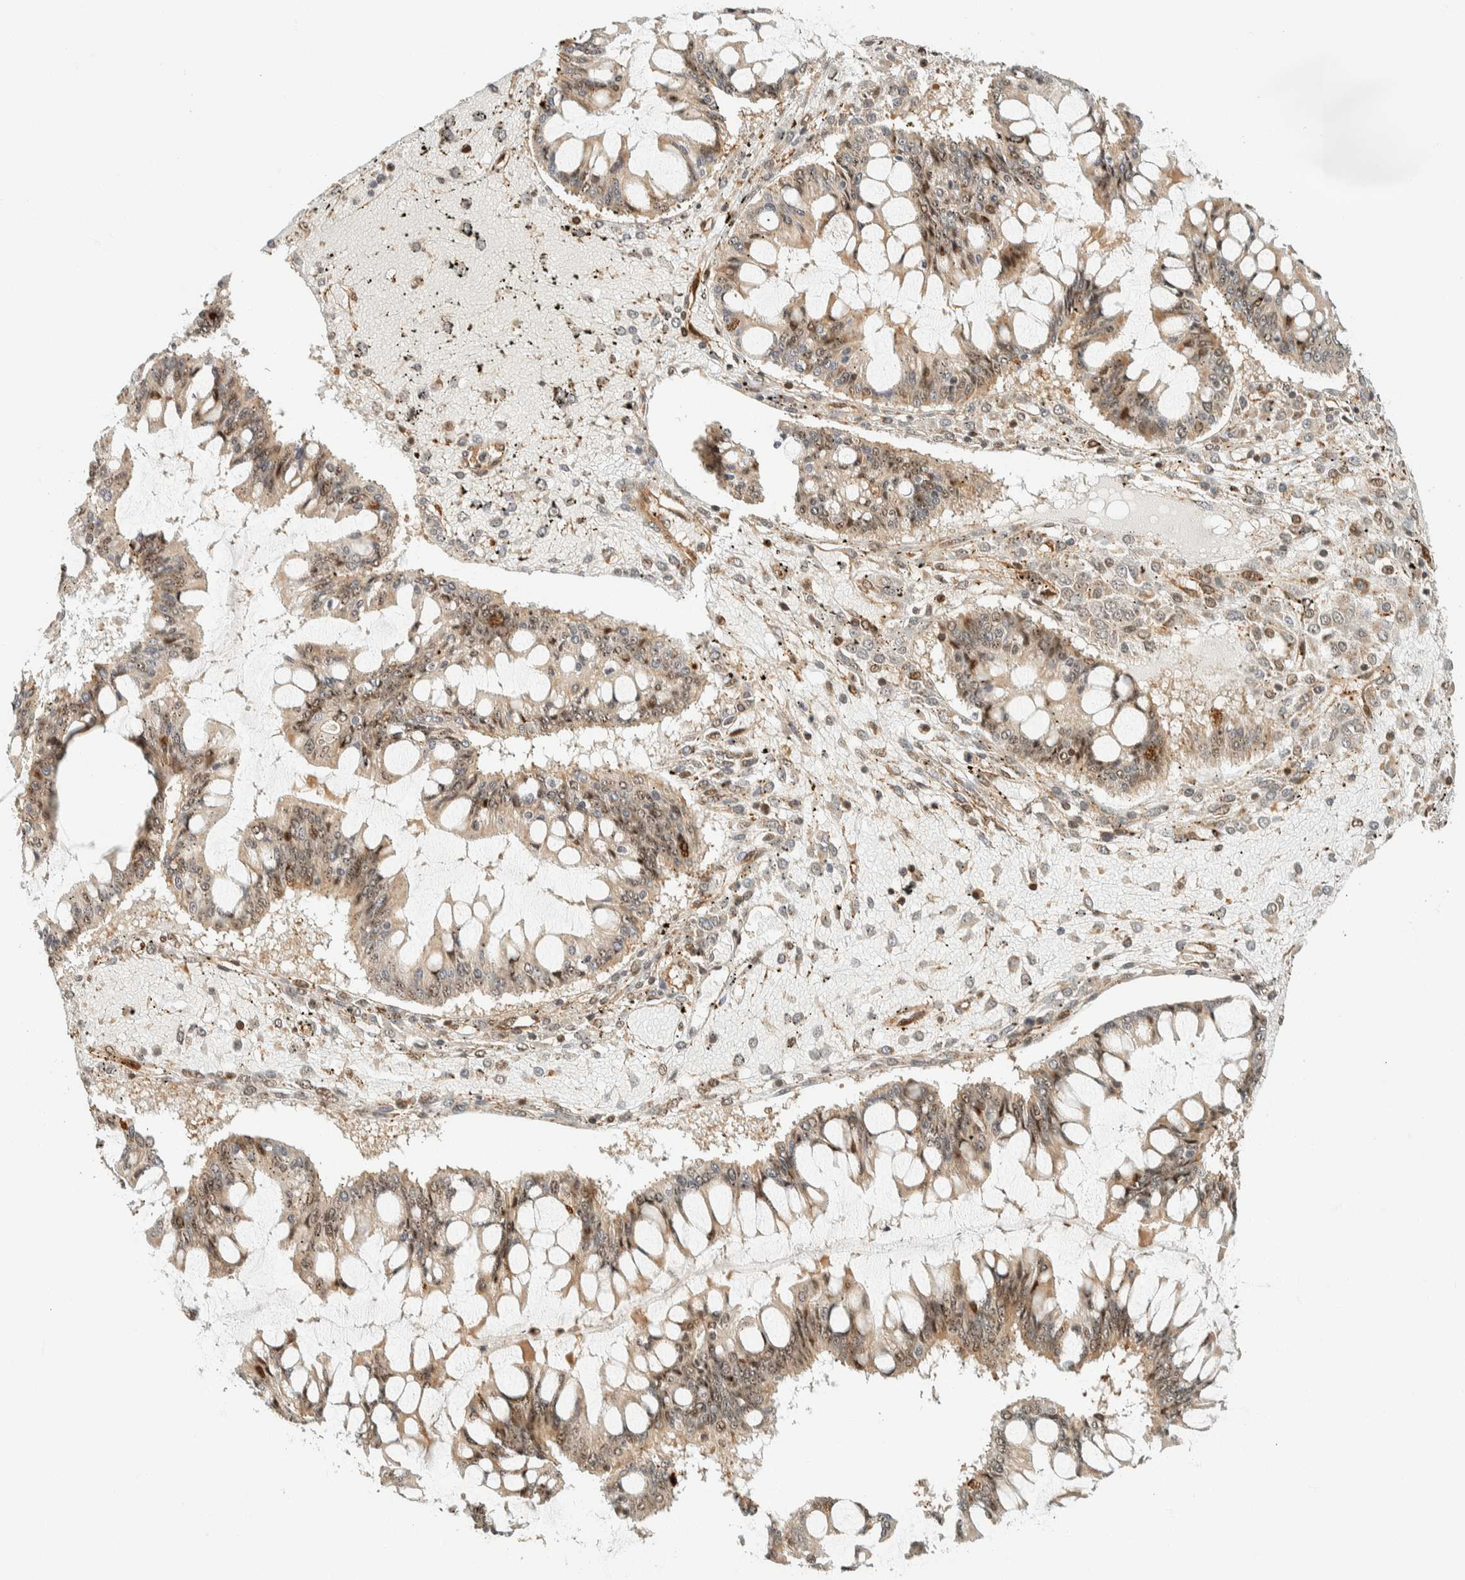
{"staining": {"intensity": "weak", "quantity": "25%-75%", "location": "cytoplasmic/membranous,nuclear"}, "tissue": "ovarian cancer", "cell_type": "Tumor cells", "image_type": "cancer", "snomed": [{"axis": "morphology", "description": "Cystadenocarcinoma, mucinous, NOS"}, {"axis": "topography", "description": "Ovary"}], "caption": "Mucinous cystadenocarcinoma (ovarian) was stained to show a protein in brown. There is low levels of weak cytoplasmic/membranous and nuclear positivity in about 25%-75% of tumor cells. (DAB (3,3'-diaminobenzidine) IHC, brown staining for protein, blue staining for nuclei).", "gene": "SIK1", "patient": {"sex": "female", "age": 73}}